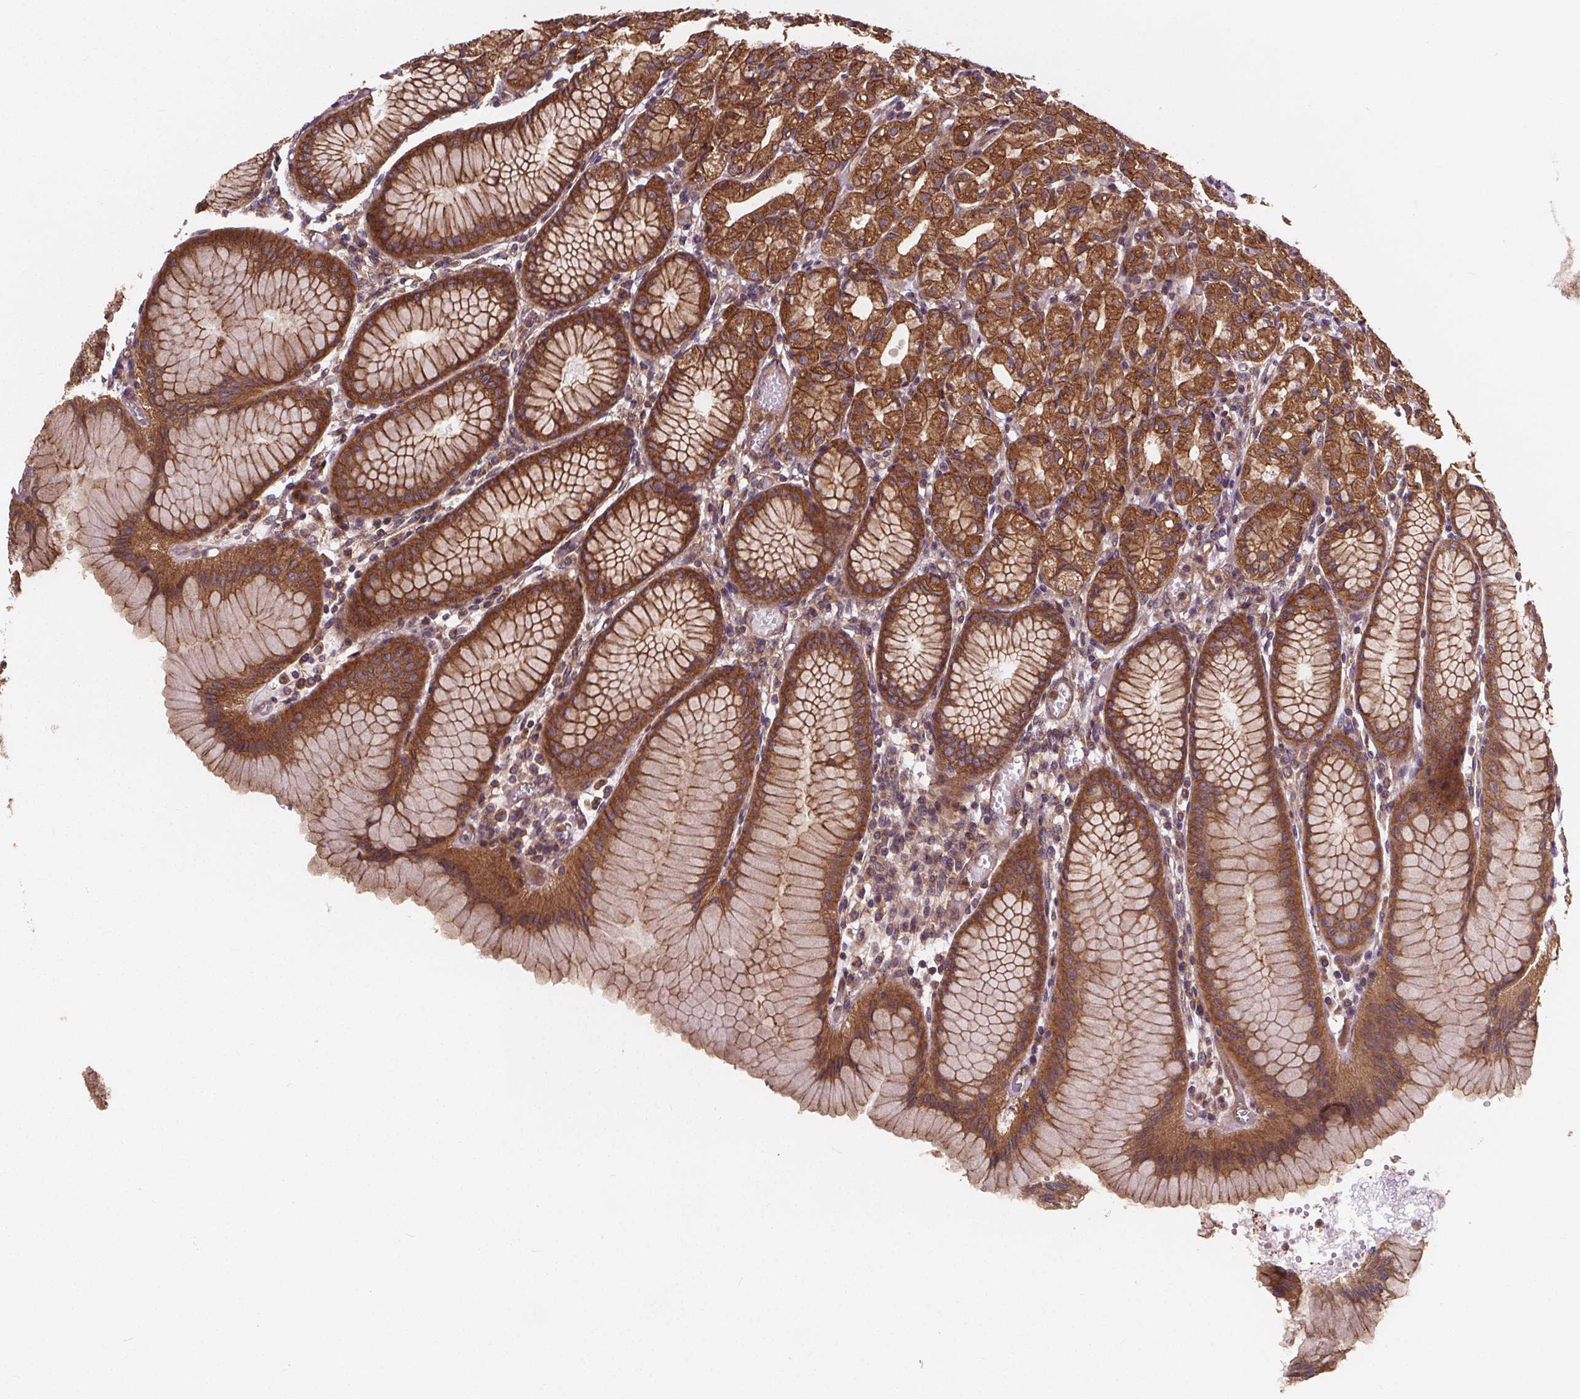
{"staining": {"intensity": "strong", "quantity": ">75%", "location": "cytoplasmic/membranous"}, "tissue": "stomach", "cell_type": "Glandular cells", "image_type": "normal", "snomed": [{"axis": "morphology", "description": "Normal tissue, NOS"}, {"axis": "topography", "description": "Stomach"}], "caption": "Strong cytoplasmic/membranous protein staining is appreciated in approximately >75% of glandular cells in stomach. (DAB IHC, brown staining for protein, blue staining for nuclei).", "gene": "CLINT1", "patient": {"sex": "female", "age": 57}}